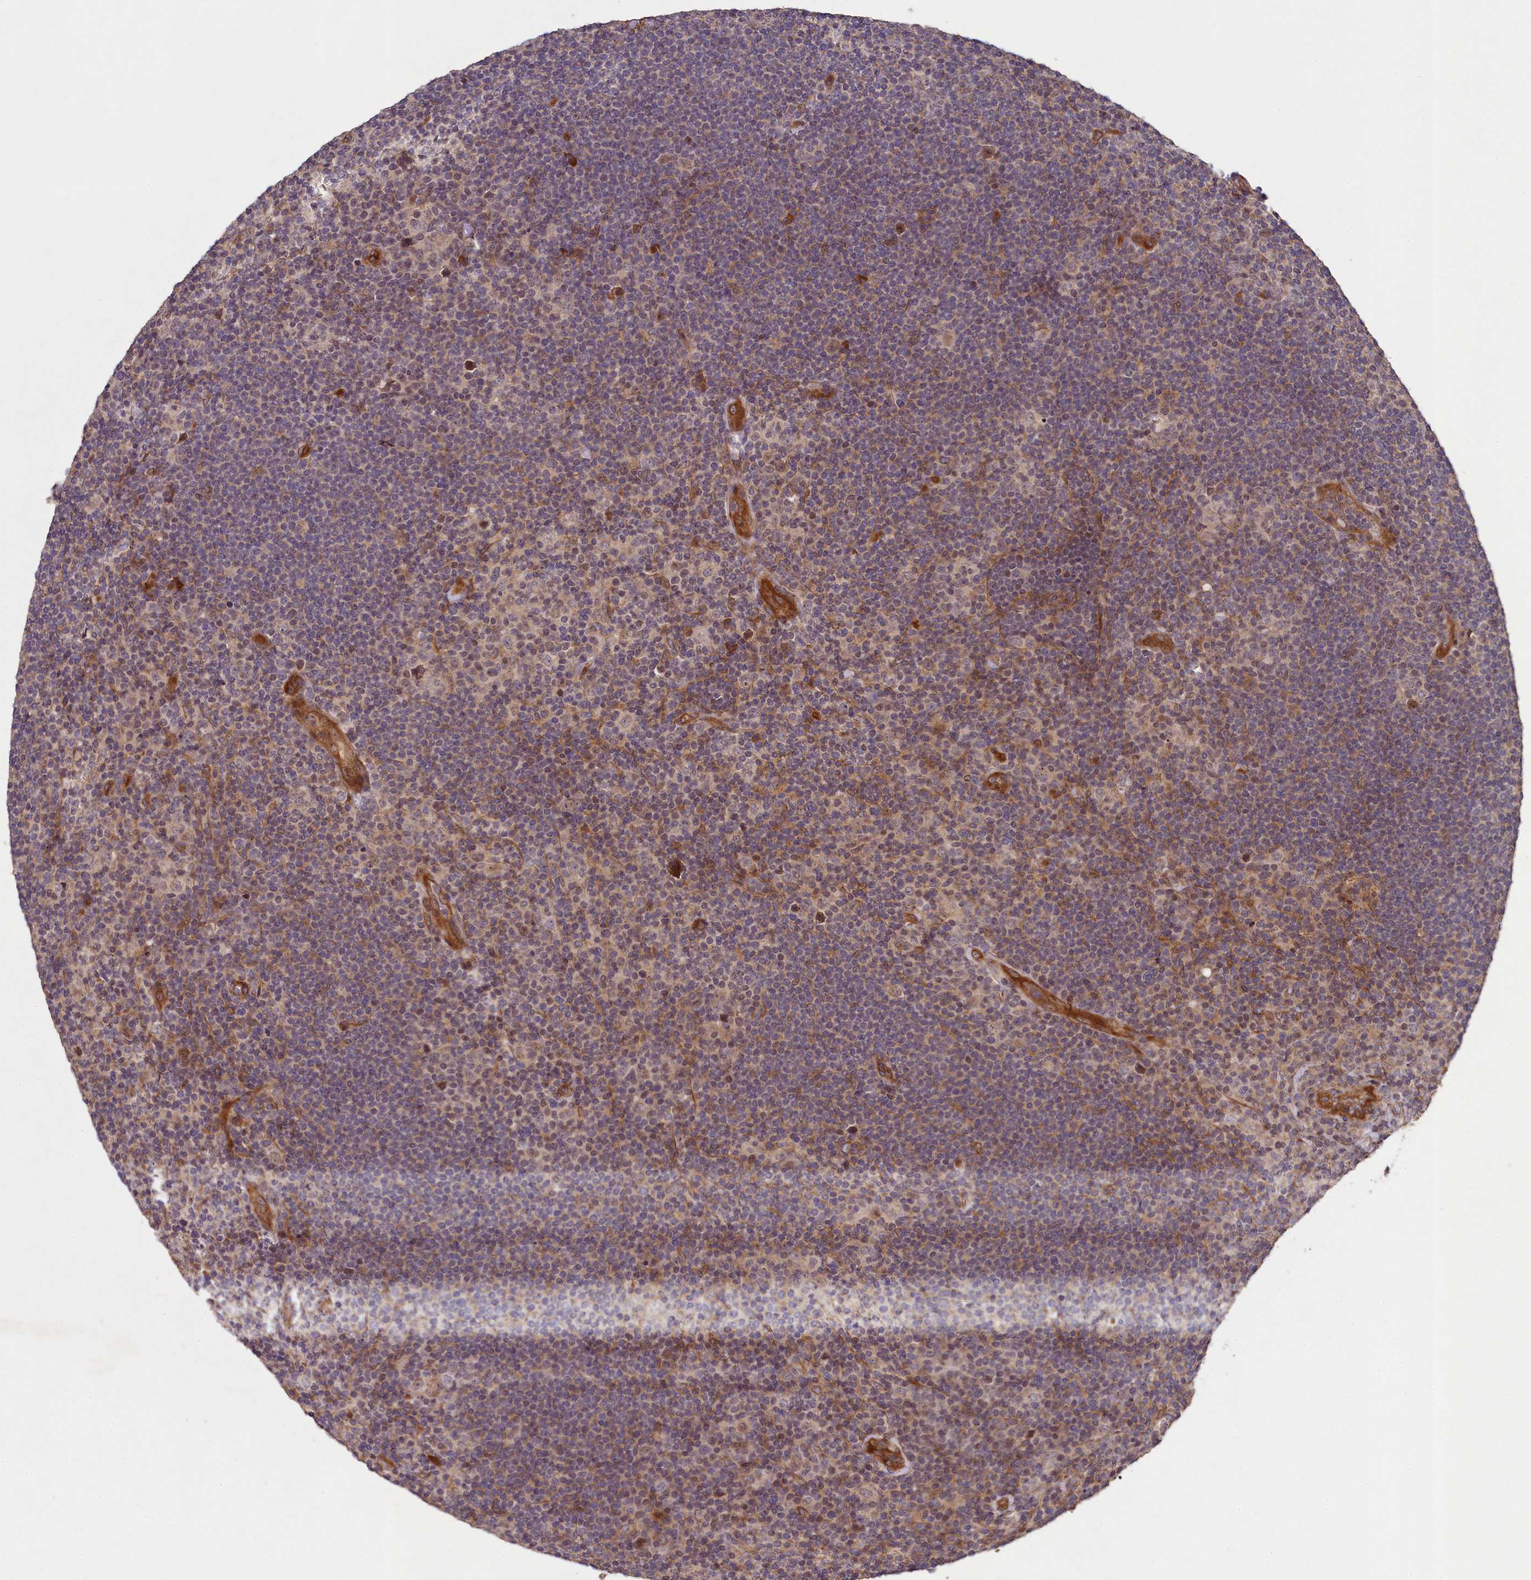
{"staining": {"intensity": "negative", "quantity": "none", "location": "none"}, "tissue": "lymphoma", "cell_type": "Tumor cells", "image_type": "cancer", "snomed": [{"axis": "morphology", "description": "Hodgkin's disease, NOS"}, {"axis": "topography", "description": "Lymph node"}], "caption": "This is an immunohistochemistry micrograph of human Hodgkin's disease. There is no staining in tumor cells.", "gene": "CCDC102A", "patient": {"sex": "female", "age": 57}}